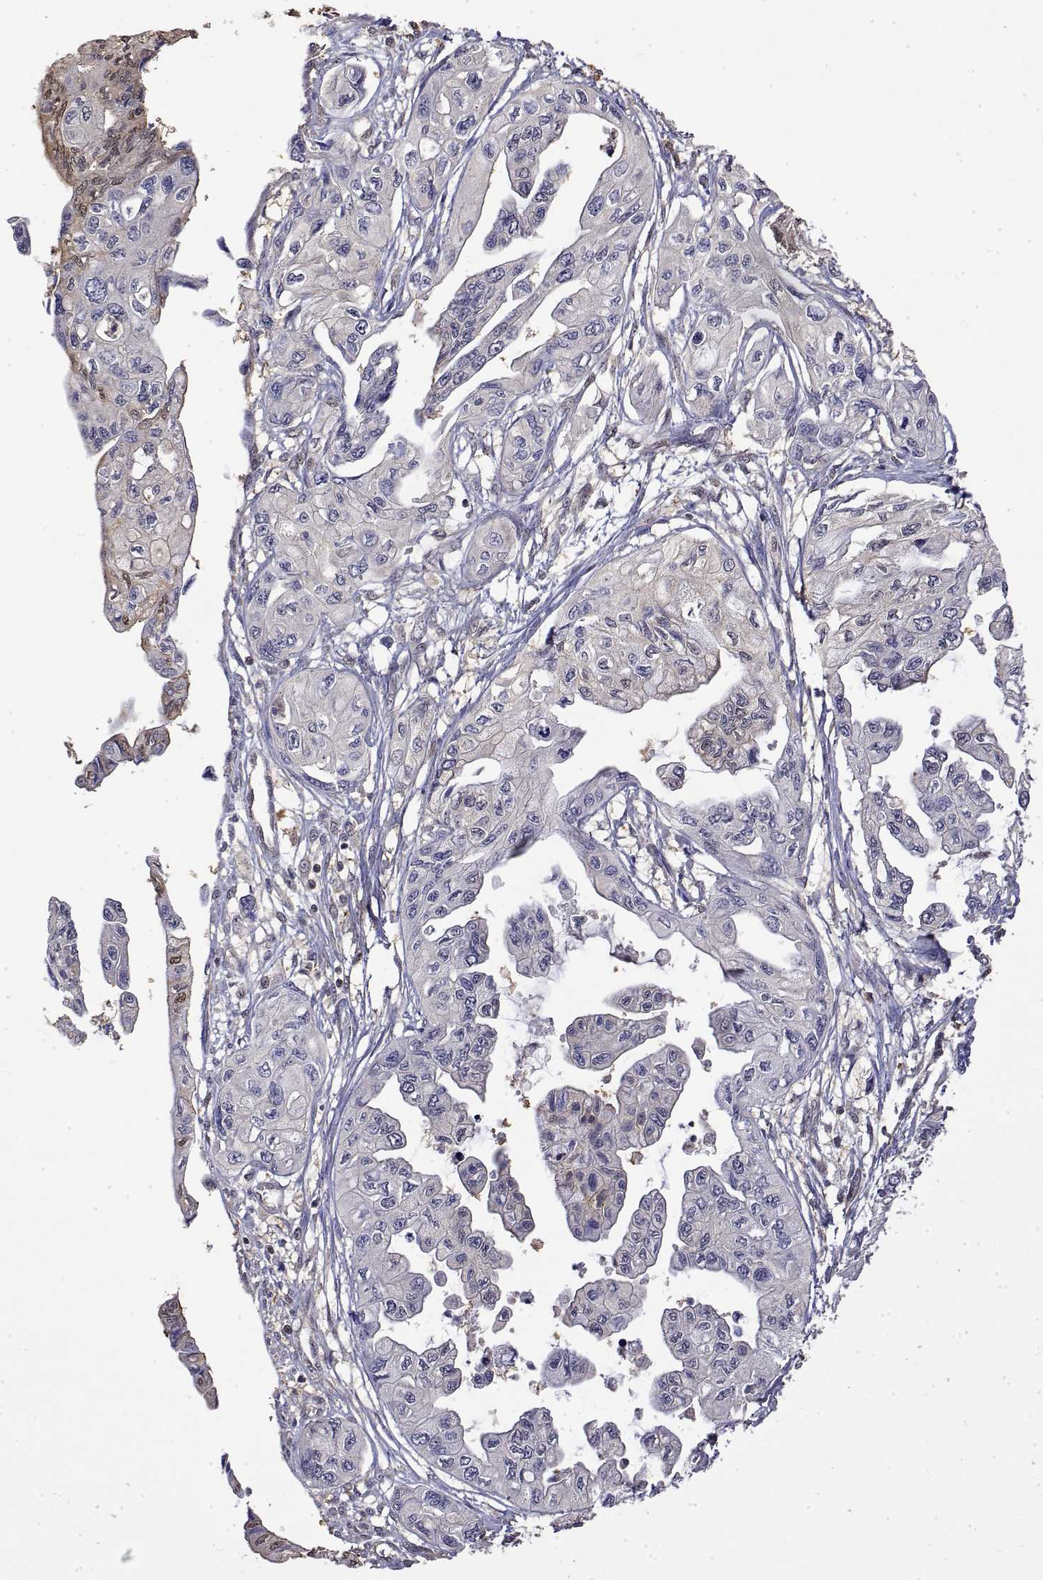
{"staining": {"intensity": "negative", "quantity": "none", "location": "none"}, "tissue": "pancreatic cancer", "cell_type": "Tumor cells", "image_type": "cancer", "snomed": [{"axis": "morphology", "description": "Adenocarcinoma, NOS"}, {"axis": "topography", "description": "Pancreas"}], "caption": "Pancreatic cancer was stained to show a protein in brown. There is no significant positivity in tumor cells. (Brightfield microscopy of DAB immunohistochemistry at high magnification).", "gene": "TPI1", "patient": {"sex": "female", "age": 76}}